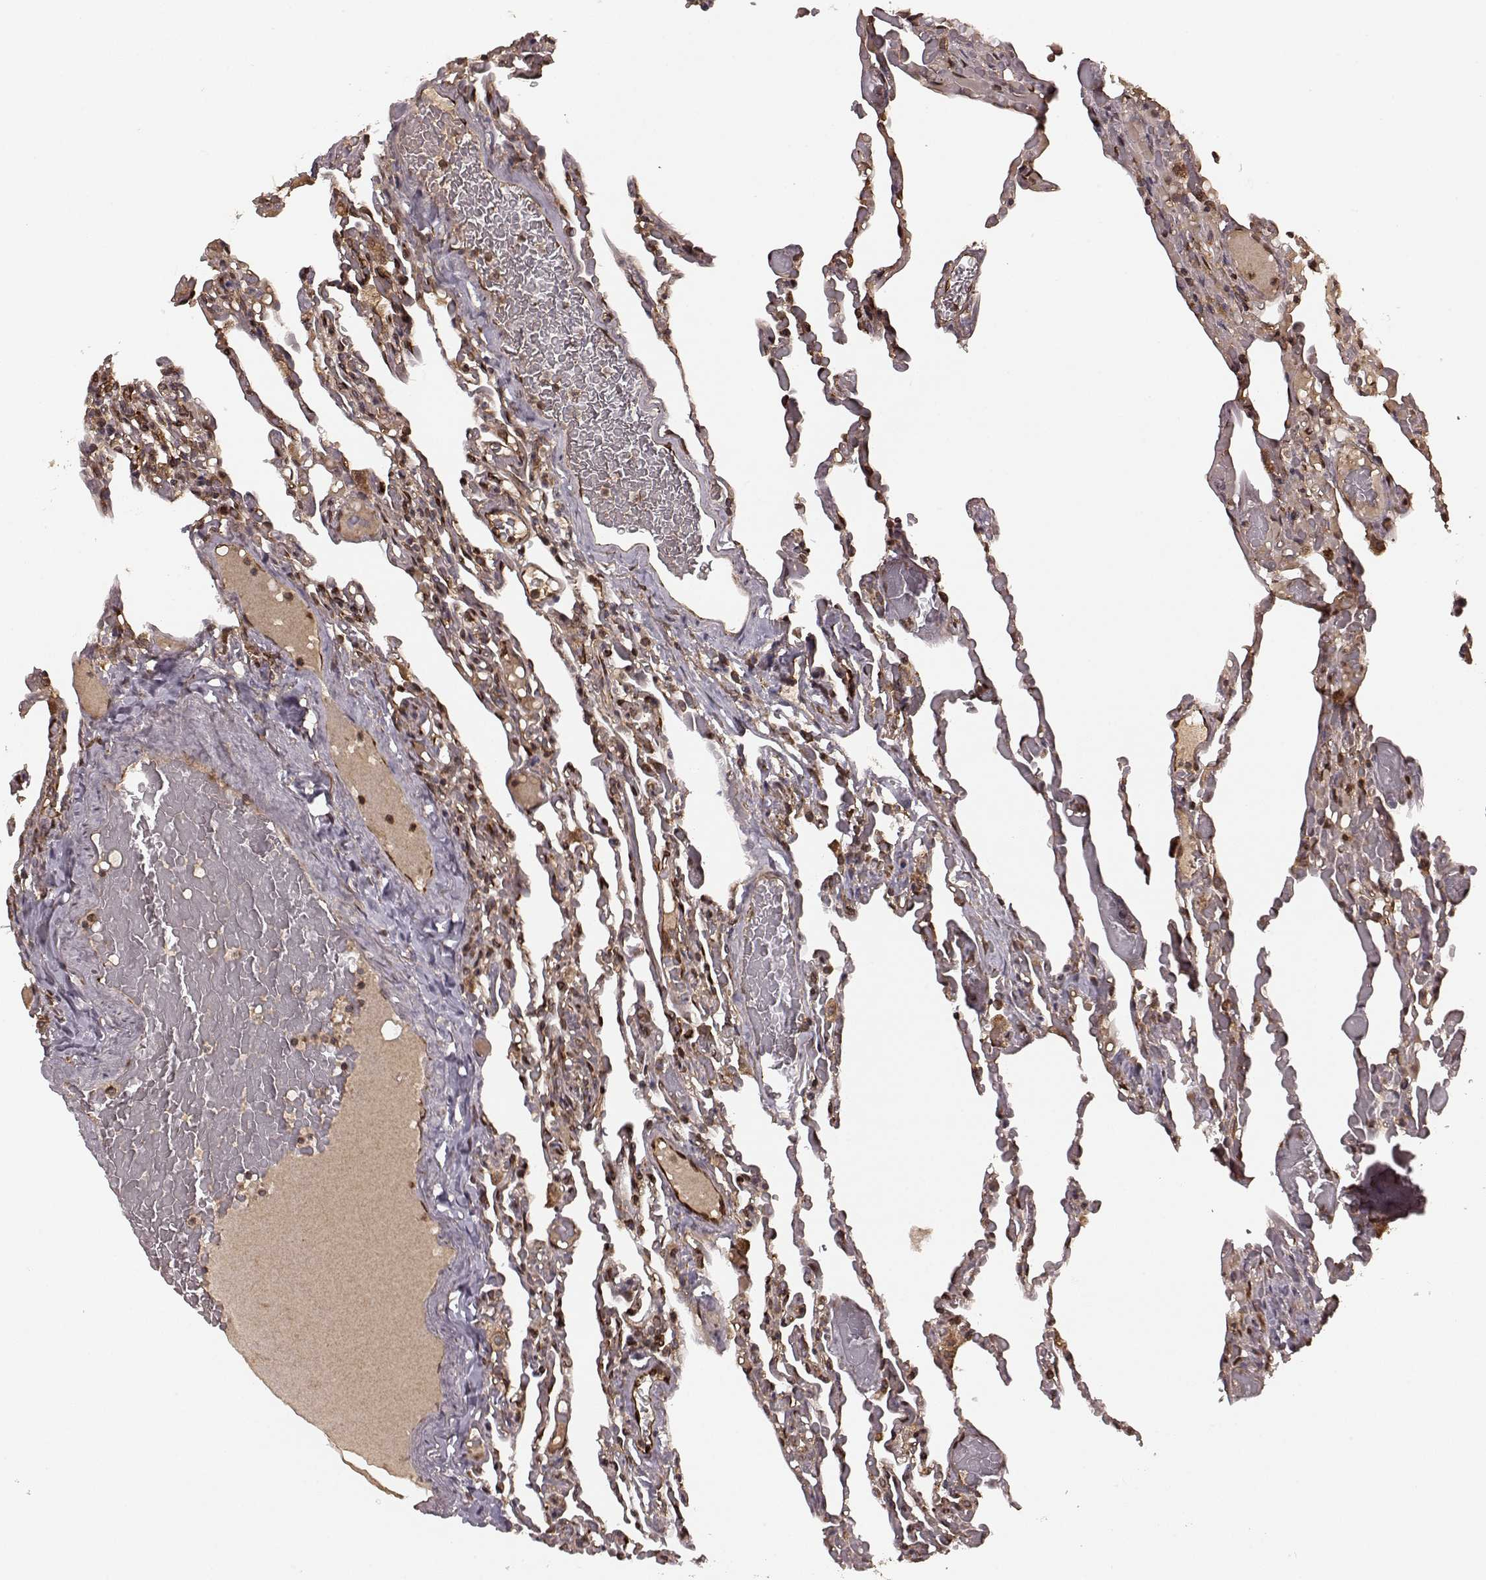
{"staining": {"intensity": "strong", "quantity": ">75%", "location": "cytoplasmic/membranous"}, "tissue": "lung", "cell_type": "Alveolar cells", "image_type": "normal", "snomed": [{"axis": "morphology", "description": "Normal tissue, NOS"}, {"axis": "topography", "description": "Lung"}], "caption": "Lung stained with IHC demonstrates strong cytoplasmic/membranous expression in about >75% of alveolar cells.", "gene": "AGPAT1", "patient": {"sex": "female", "age": 43}}